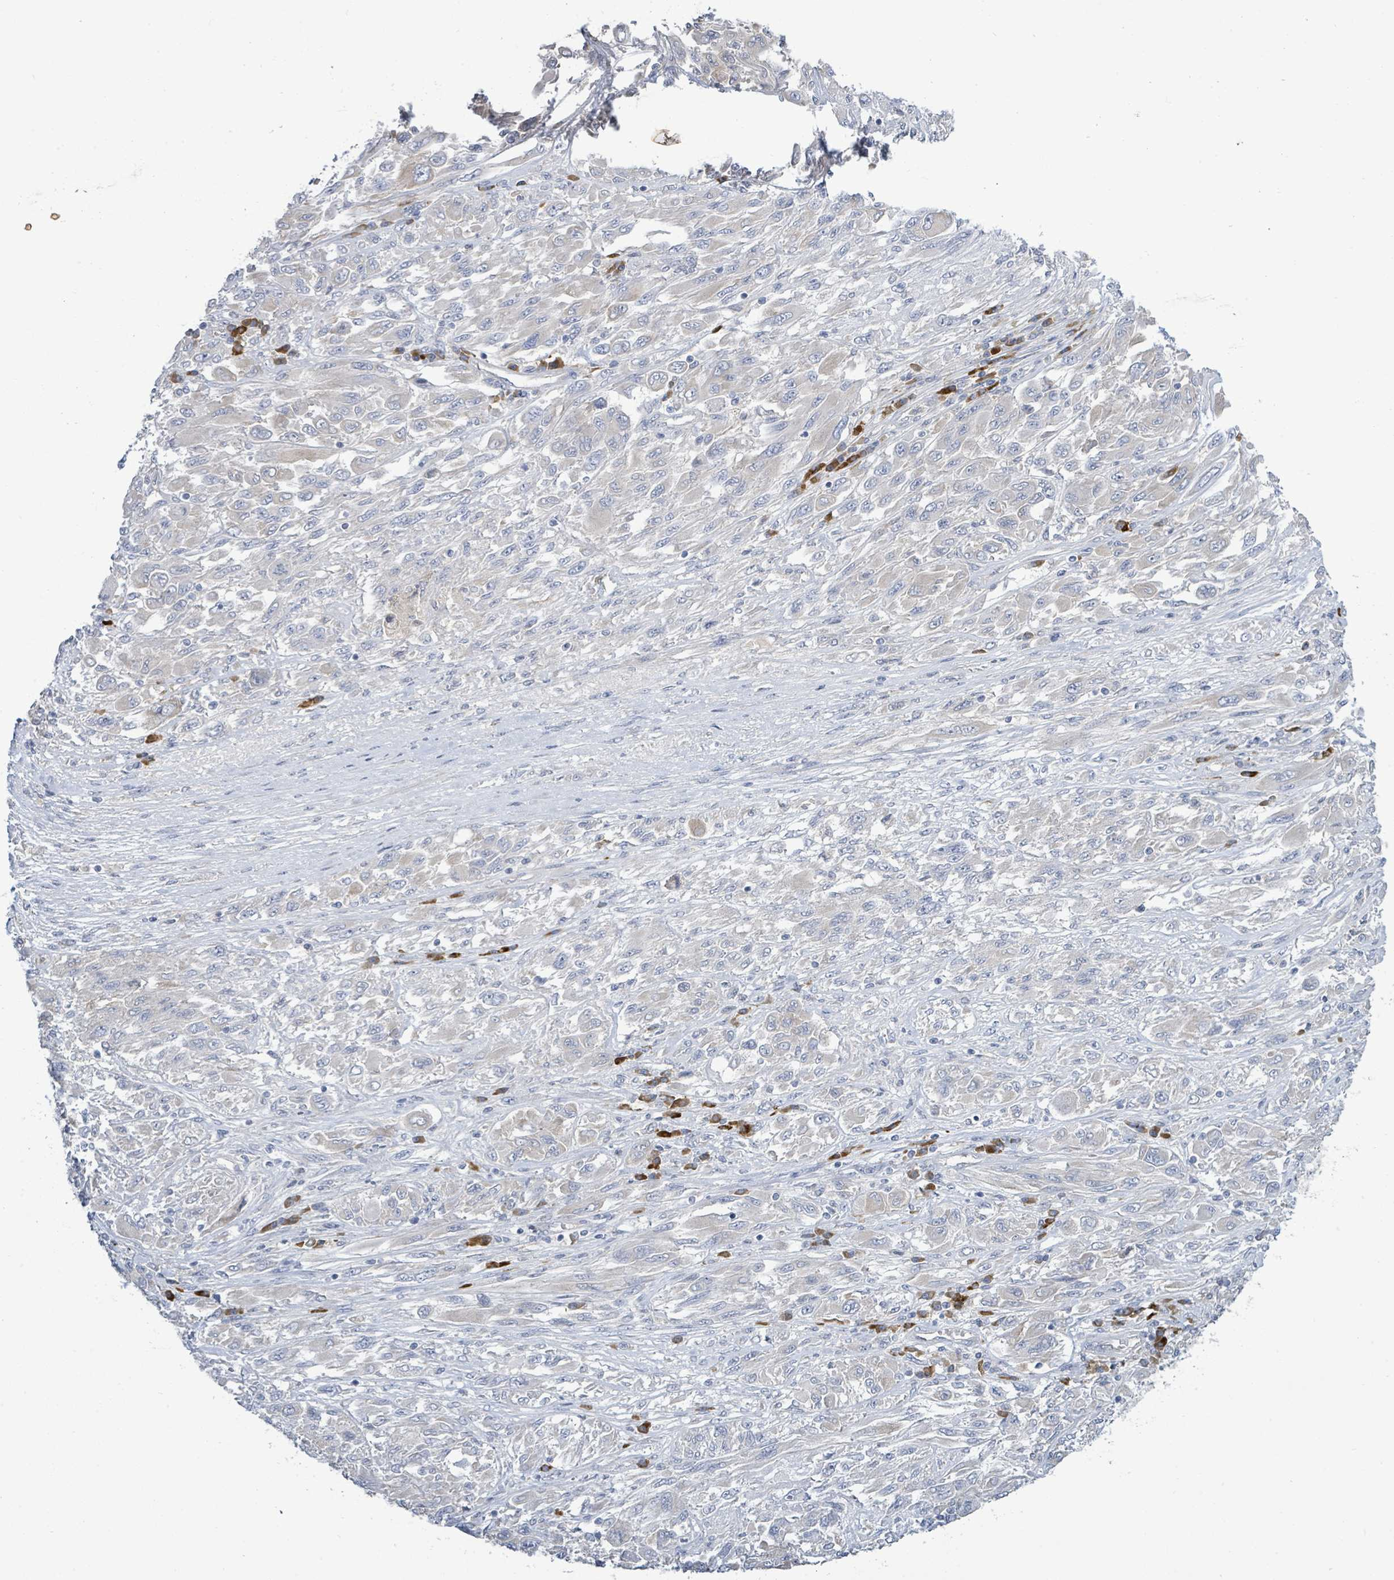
{"staining": {"intensity": "negative", "quantity": "none", "location": "none"}, "tissue": "melanoma", "cell_type": "Tumor cells", "image_type": "cancer", "snomed": [{"axis": "morphology", "description": "Malignant melanoma, NOS"}, {"axis": "topography", "description": "Skin"}], "caption": "IHC image of neoplastic tissue: human melanoma stained with DAB (3,3'-diaminobenzidine) exhibits no significant protein positivity in tumor cells.", "gene": "SIRPB1", "patient": {"sex": "female", "age": 91}}